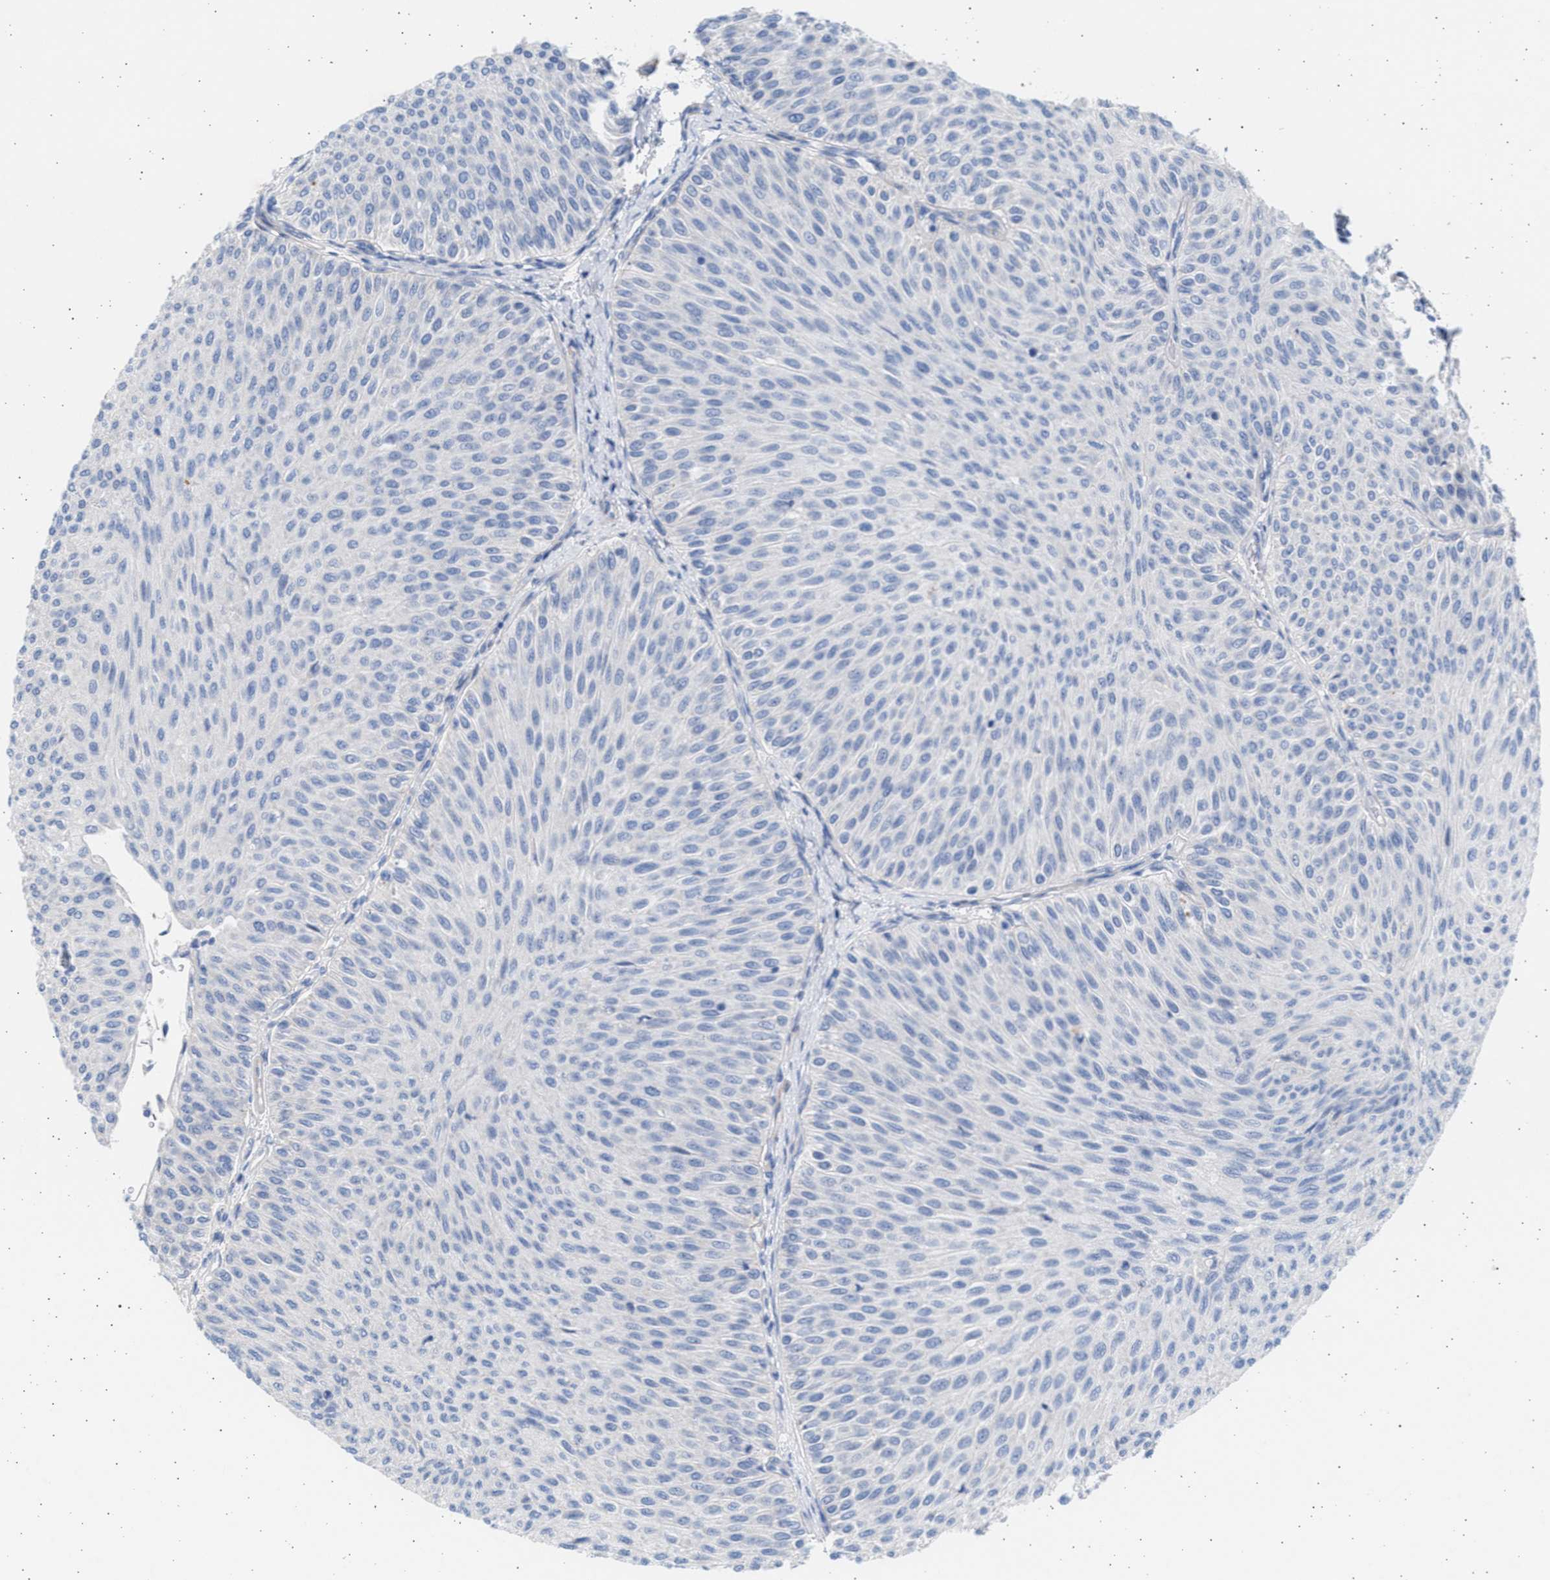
{"staining": {"intensity": "negative", "quantity": "none", "location": "none"}, "tissue": "urothelial cancer", "cell_type": "Tumor cells", "image_type": "cancer", "snomed": [{"axis": "morphology", "description": "Urothelial carcinoma, Low grade"}, {"axis": "topography", "description": "Urinary bladder"}], "caption": "High power microscopy photomicrograph of an IHC micrograph of urothelial cancer, revealing no significant staining in tumor cells.", "gene": "NBR1", "patient": {"sex": "male", "age": 78}}